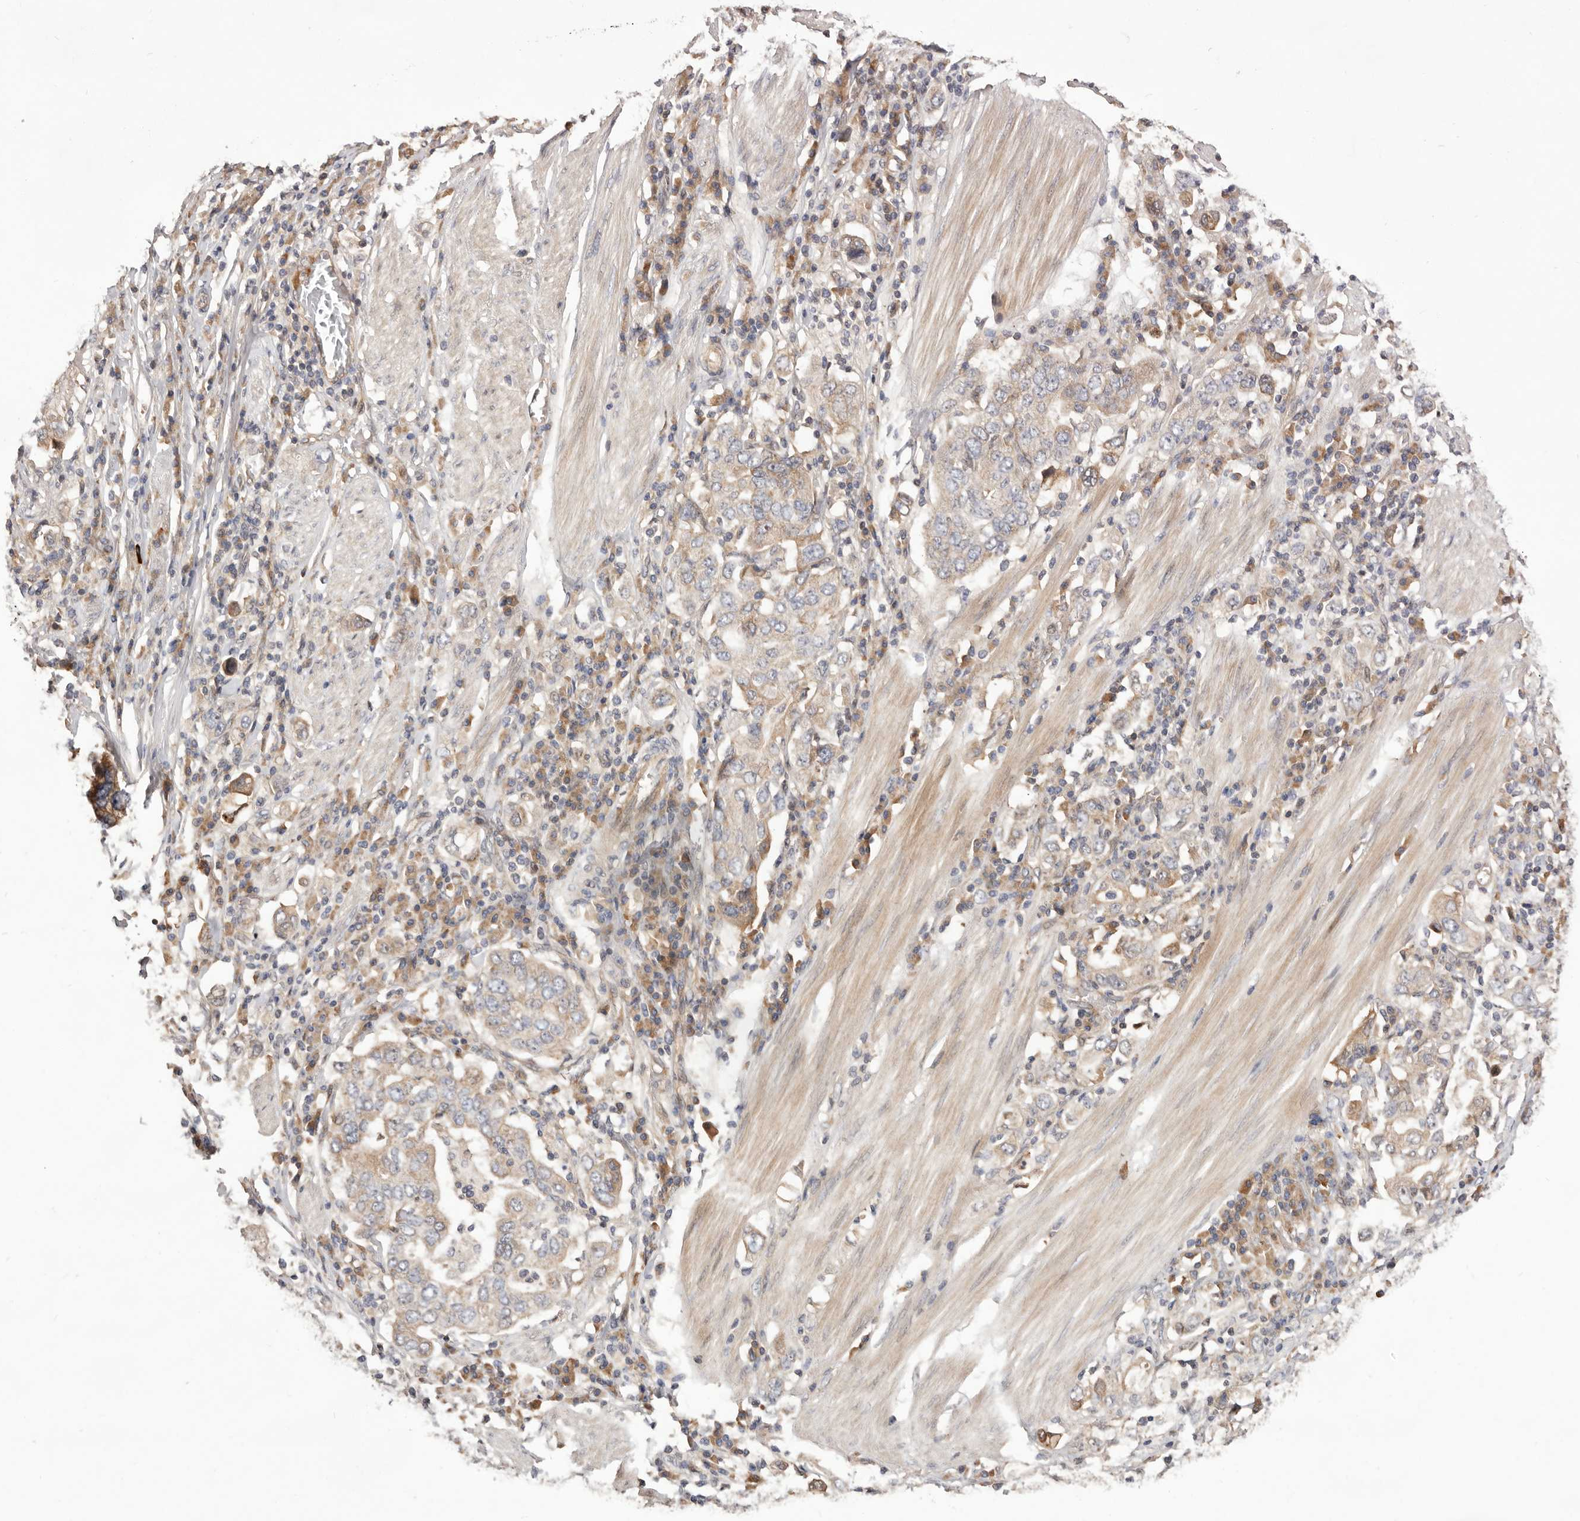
{"staining": {"intensity": "weak", "quantity": "25%-75%", "location": "cytoplasmic/membranous"}, "tissue": "stomach cancer", "cell_type": "Tumor cells", "image_type": "cancer", "snomed": [{"axis": "morphology", "description": "Adenocarcinoma, NOS"}, {"axis": "topography", "description": "Stomach, upper"}], "caption": "Immunohistochemistry image of neoplastic tissue: human stomach cancer (adenocarcinoma) stained using immunohistochemistry (IHC) reveals low levels of weak protein expression localized specifically in the cytoplasmic/membranous of tumor cells, appearing as a cytoplasmic/membranous brown color.", "gene": "DOP1A", "patient": {"sex": "male", "age": 62}}